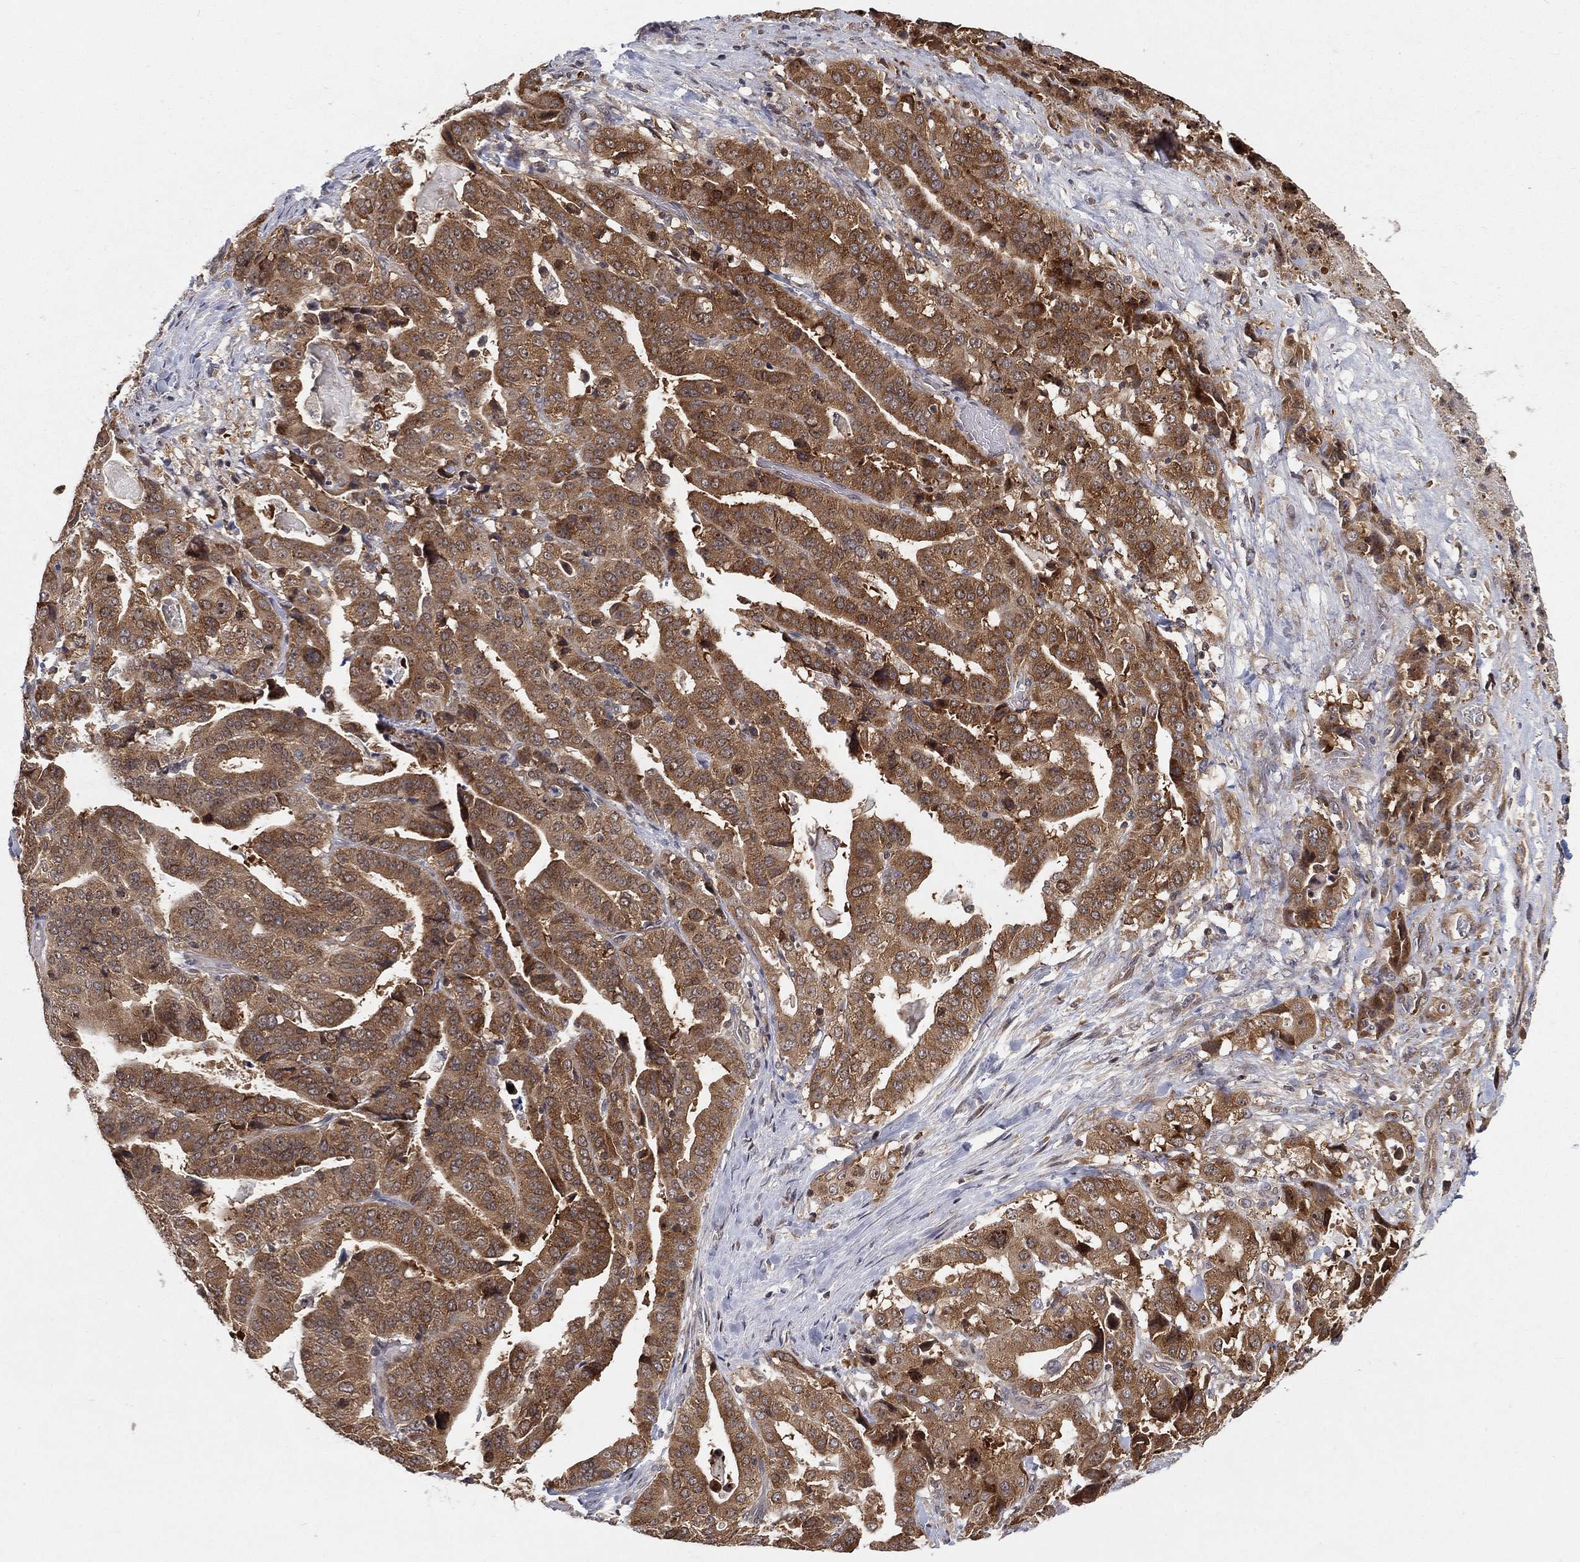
{"staining": {"intensity": "moderate", "quantity": ">75%", "location": "cytoplasmic/membranous"}, "tissue": "stomach cancer", "cell_type": "Tumor cells", "image_type": "cancer", "snomed": [{"axis": "morphology", "description": "Adenocarcinoma, NOS"}, {"axis": "topography", "description": "Stomach"}], "caption": "A brown stain shows moderate cytoplasmic/membranous positivity of a protein in stomach adenocarcinoma tumor cells.", "gene": "TMTC4", "patient": {"sex": "male", "age": 48}}